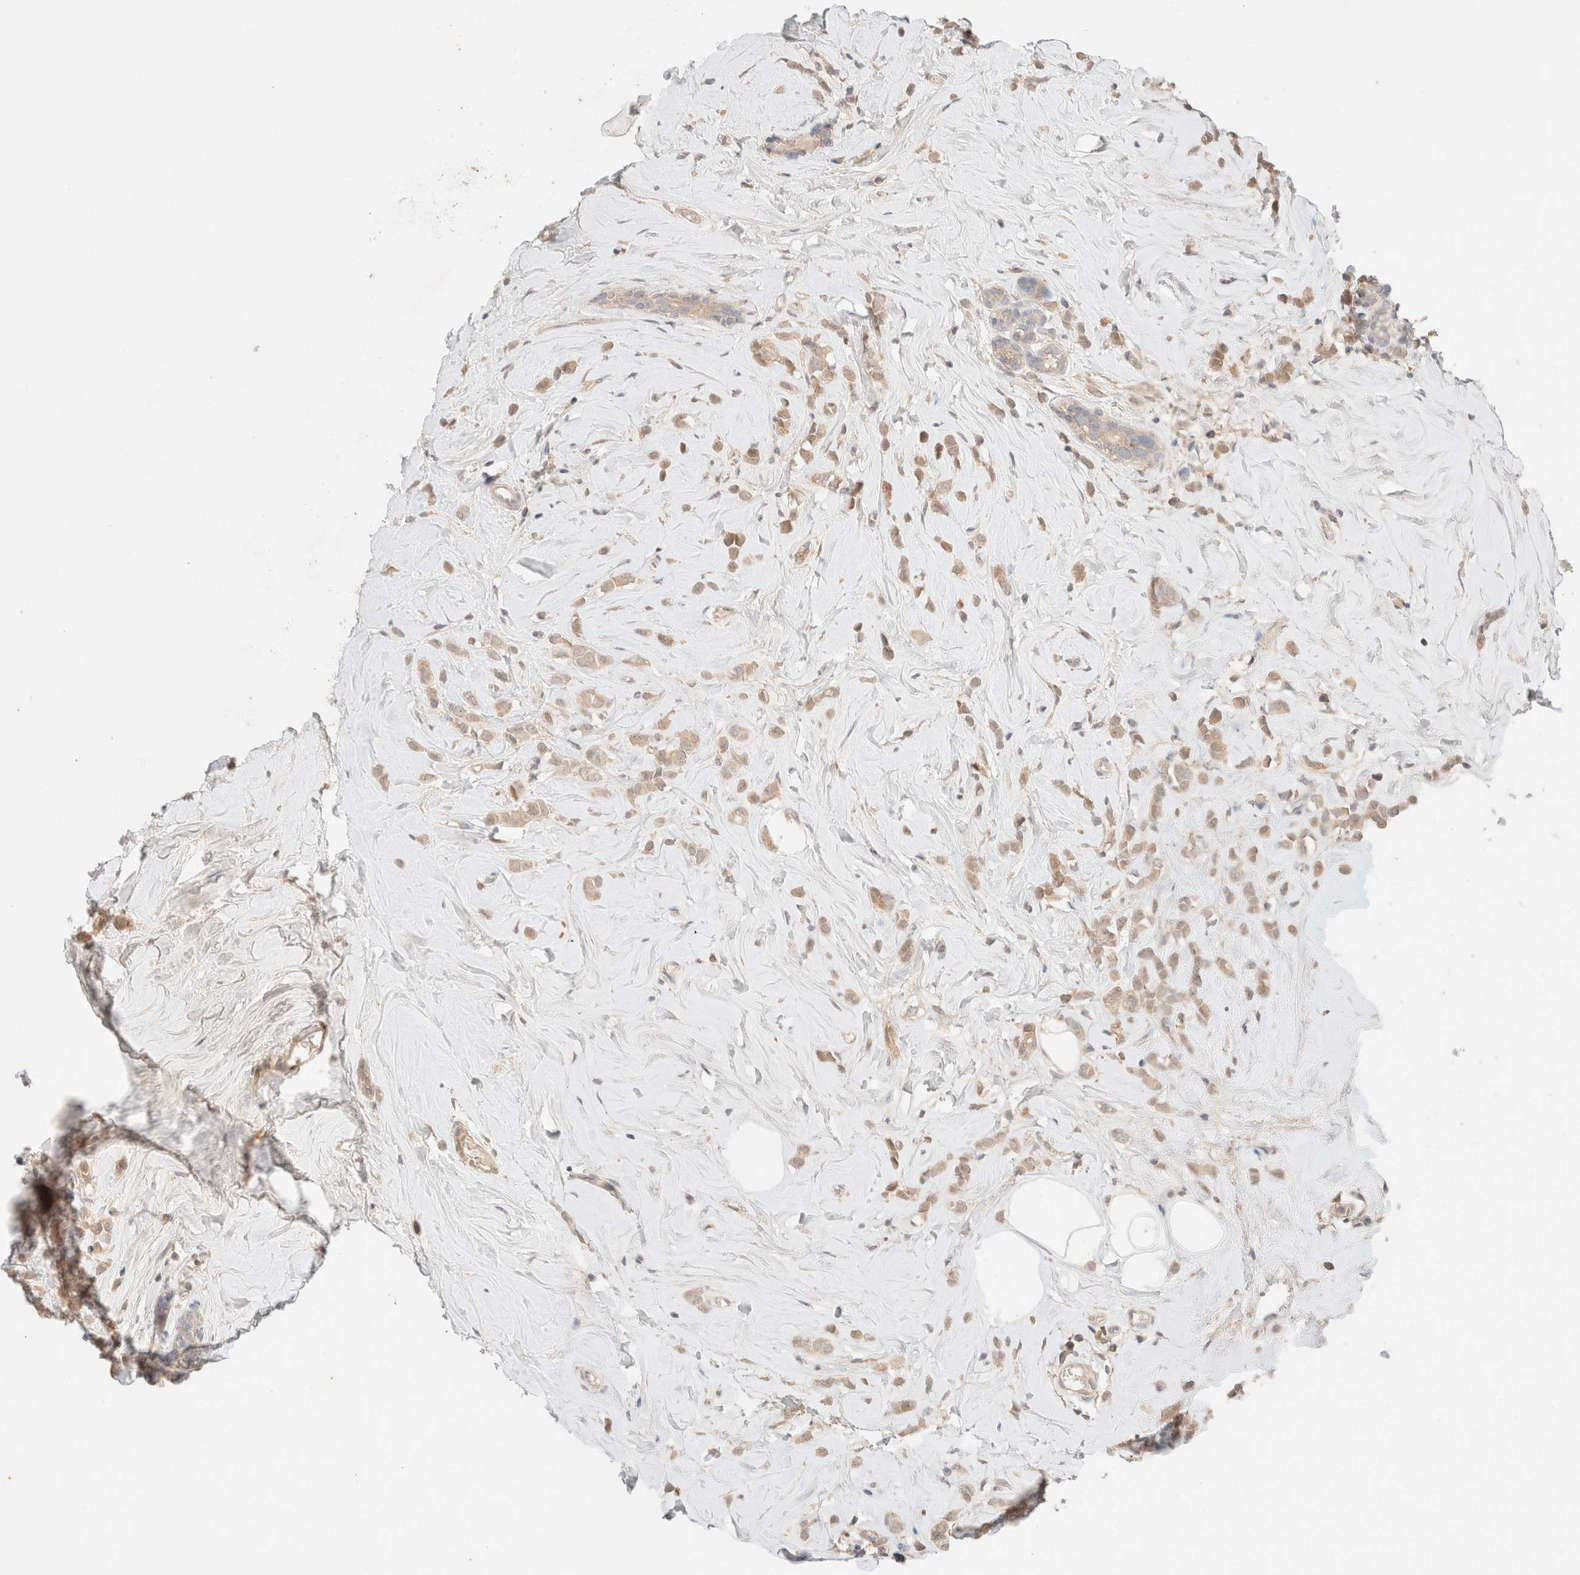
{"staining": {"intensity": "weak", "quantity": ">75%", "location": "cytoplasmic/membranous"}, "tissue": "breast cancer", "cell_type": "Tumor cells", "image_type": "cancer", "snomed": [{"axis": "morphology", "description": "Lobular carcinoma"}, {"axis": "topography", "description": "Breast"}], "caption": "Approximately >75% of tumor cells in breast cancer (lobular carcinoma) reveal weak cytoplasmic/membranous protein expression as visualized by brown immunohistochemical staining.", "gene": "SARM1", "patient": {"sex": "female", "age": 47}}